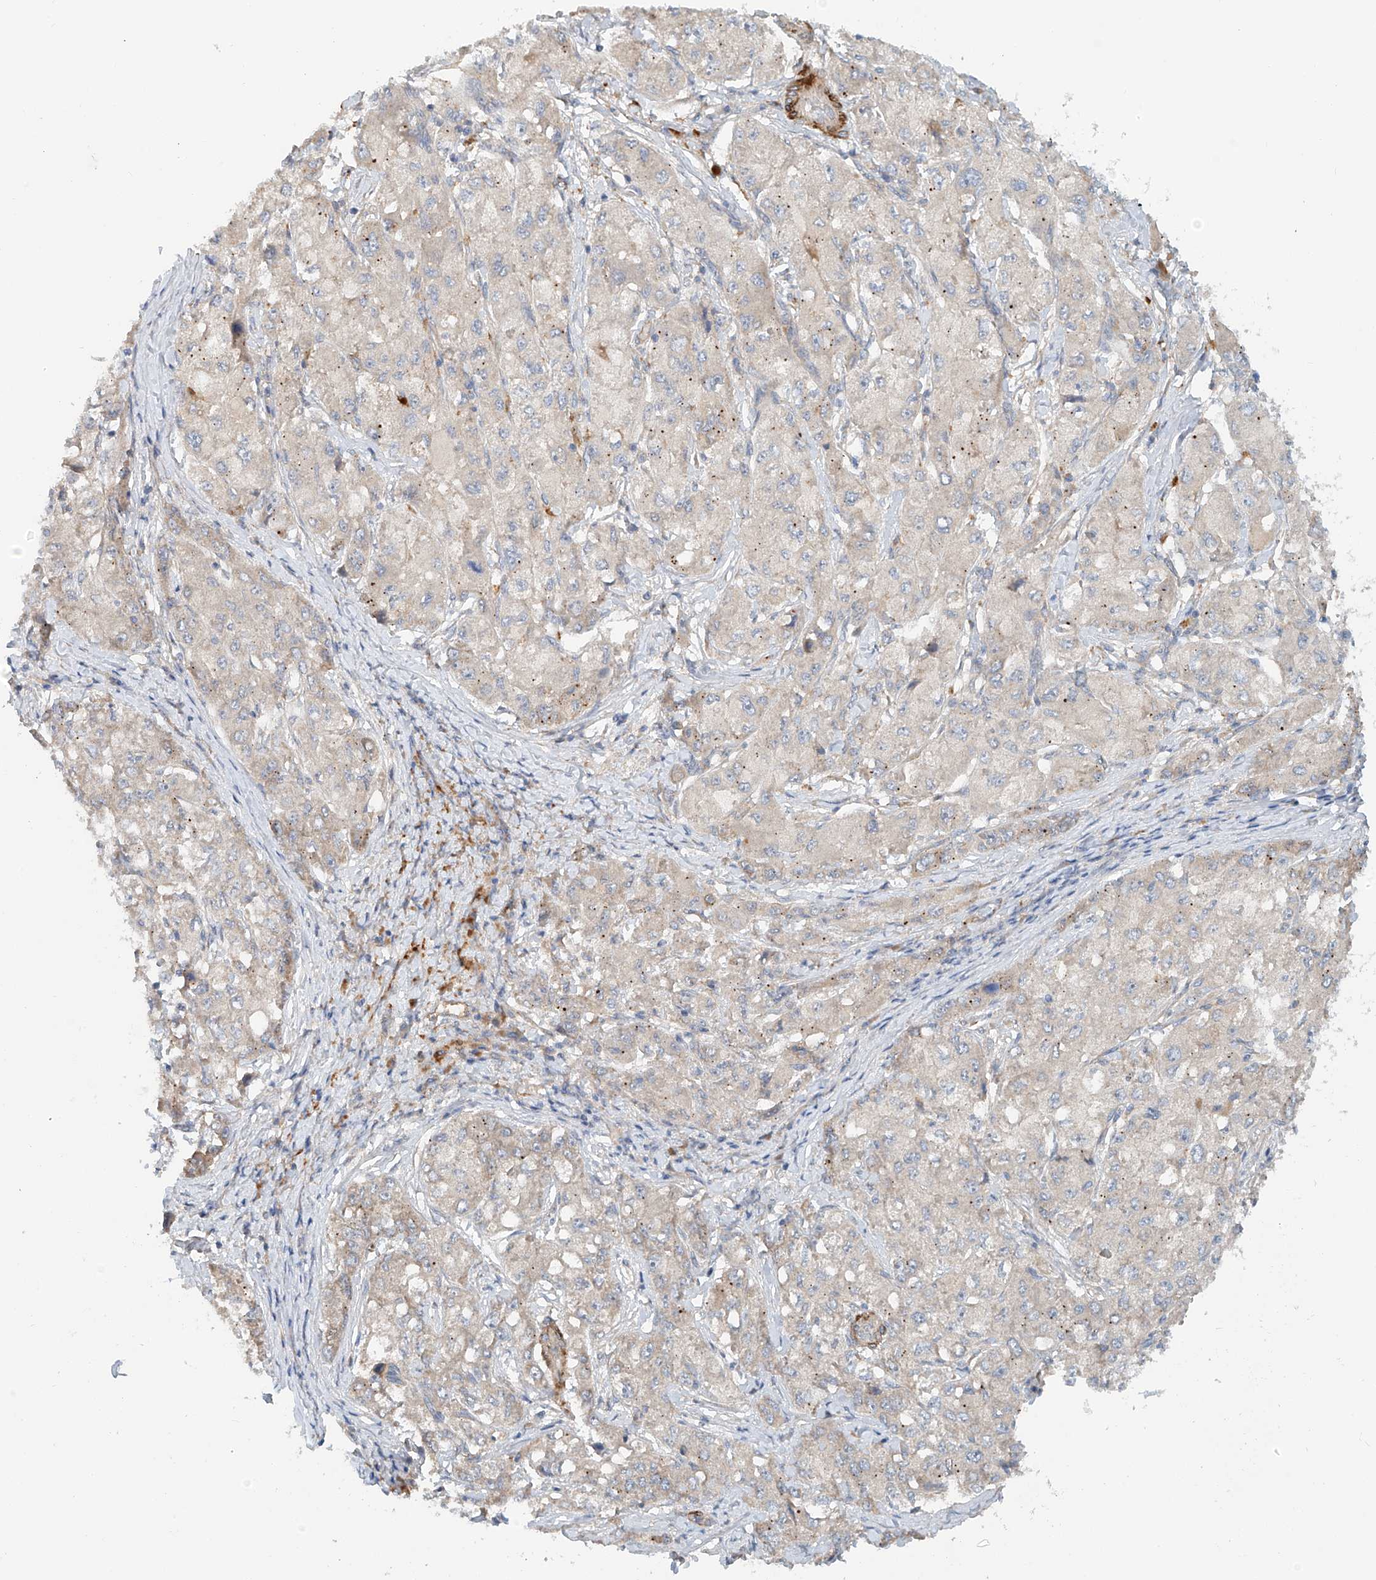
{"staining": {"intensity": "negative", "quantity": "none", "location": "none"}, "tissue": "liver cancer", "cell_type": "Tumor cells", "image_type": "cancer", "snomed": [{"axis": "morphology", "description": "Carcinoma, Hepatocellular, NOS"}, {"axis": "topography", "description": "Liver"}], "caption": "This is an immunohistochemistry (IHC) photomicrograph of human liver cancer (hepatocellular carcinoma). There is no positivity in tumor cells.", "gene": "LYRM9", "patient": {"sex": "male", "age": 80}}